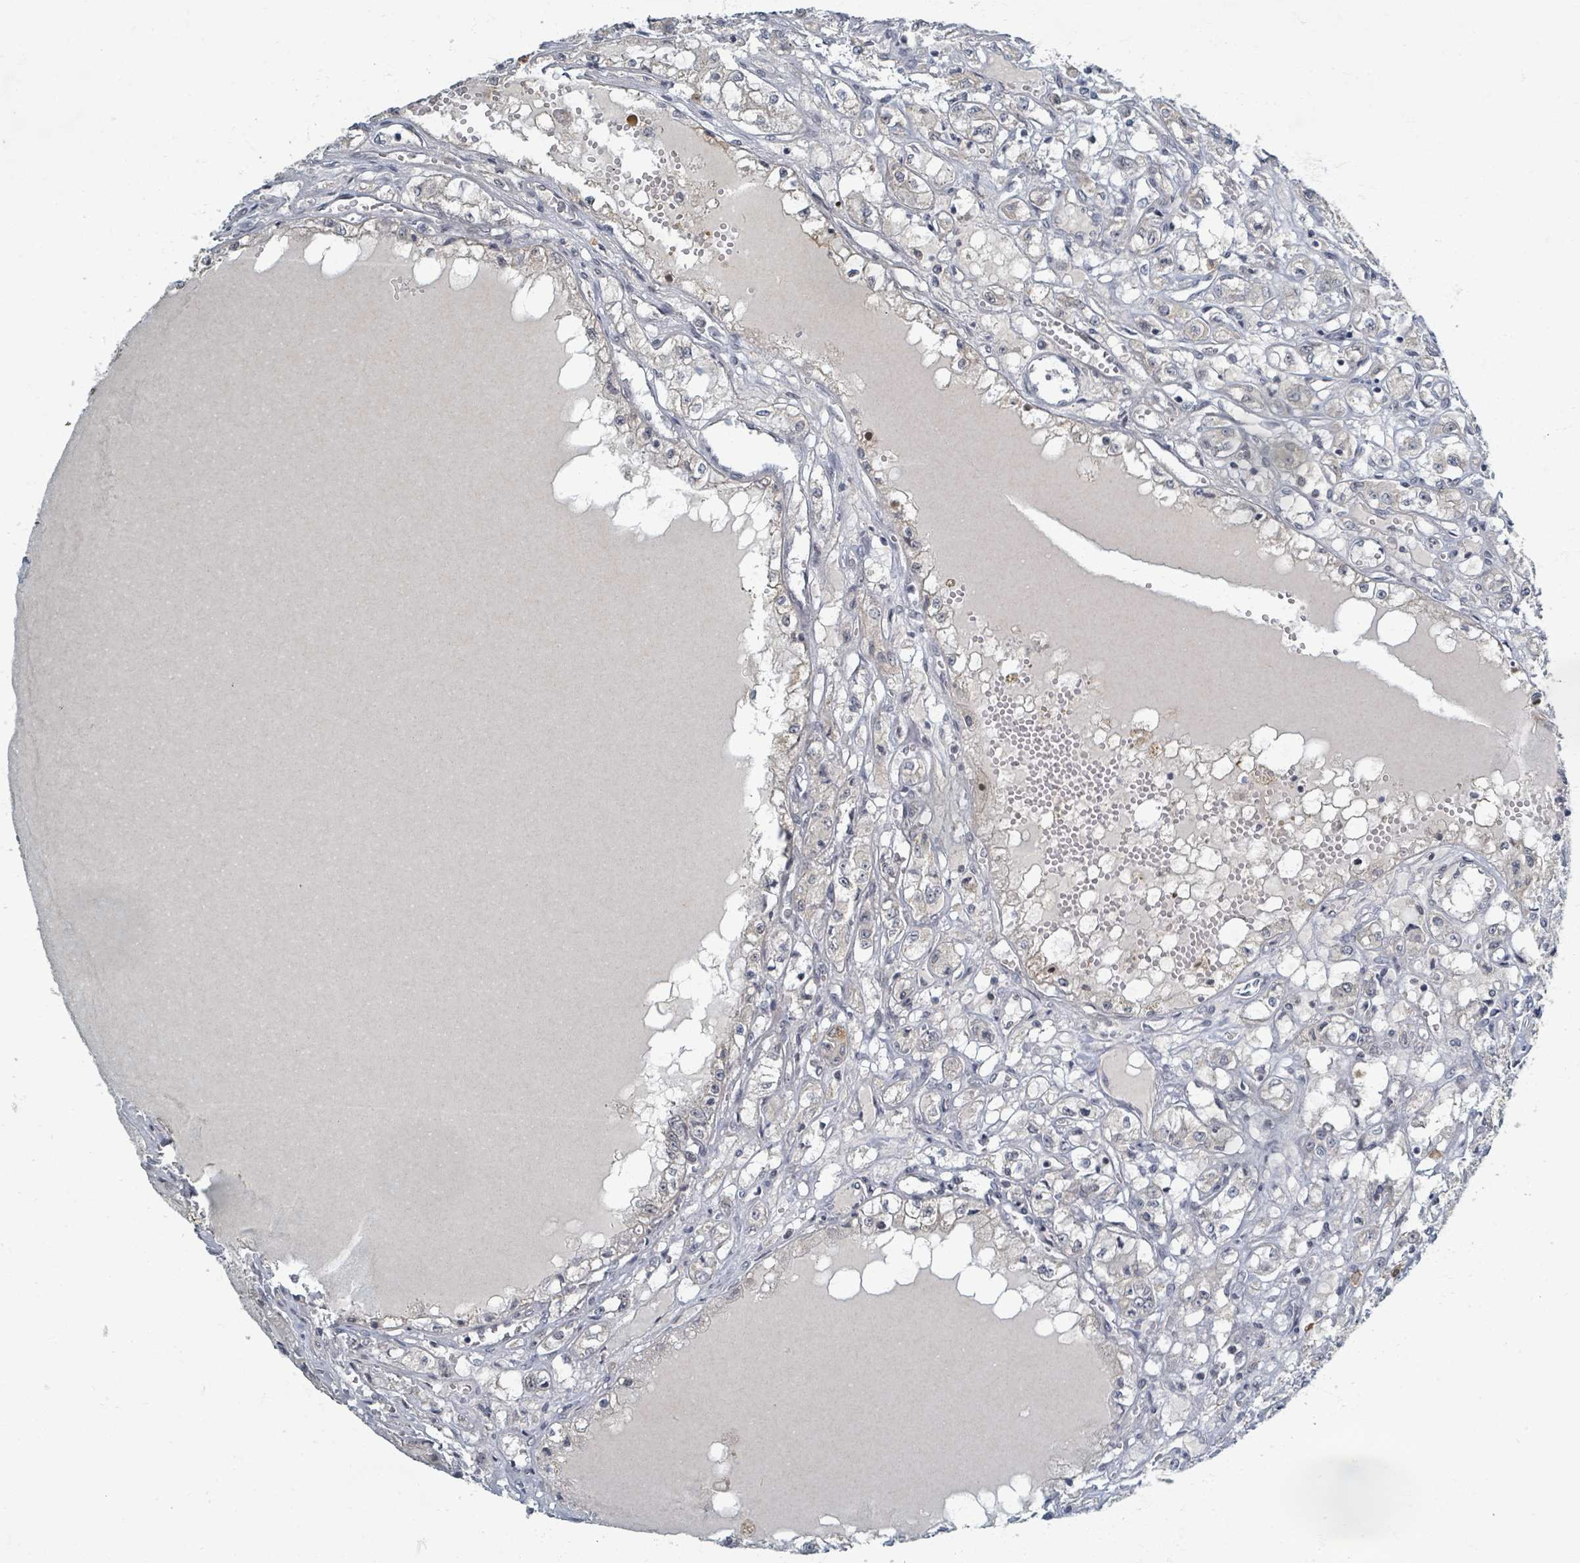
{"staining": {"intensity": "negative", "quantity": "none", "location": "none"}, "tissue": "renal cancer", "cell_type": "Tumor cells", "image_type": "cancer", "snomed": [{"axis": "morphology", "description": "Adenocarcinoma, NOS"}, {"axis": "topography", "description": "Kidney"}], "caption": "High magnification brightfield microscopy of renal cancer (adenocarcinoma) stained with DAB (brown) and counterstained with hematoxylin (blue): tumor cells show no significant positivity. (DAB immunohistochemistry (IHC) with hematoxylin counter stain).", "gene": "INTS15", "patient": {"sex": "male", "age": 56}}